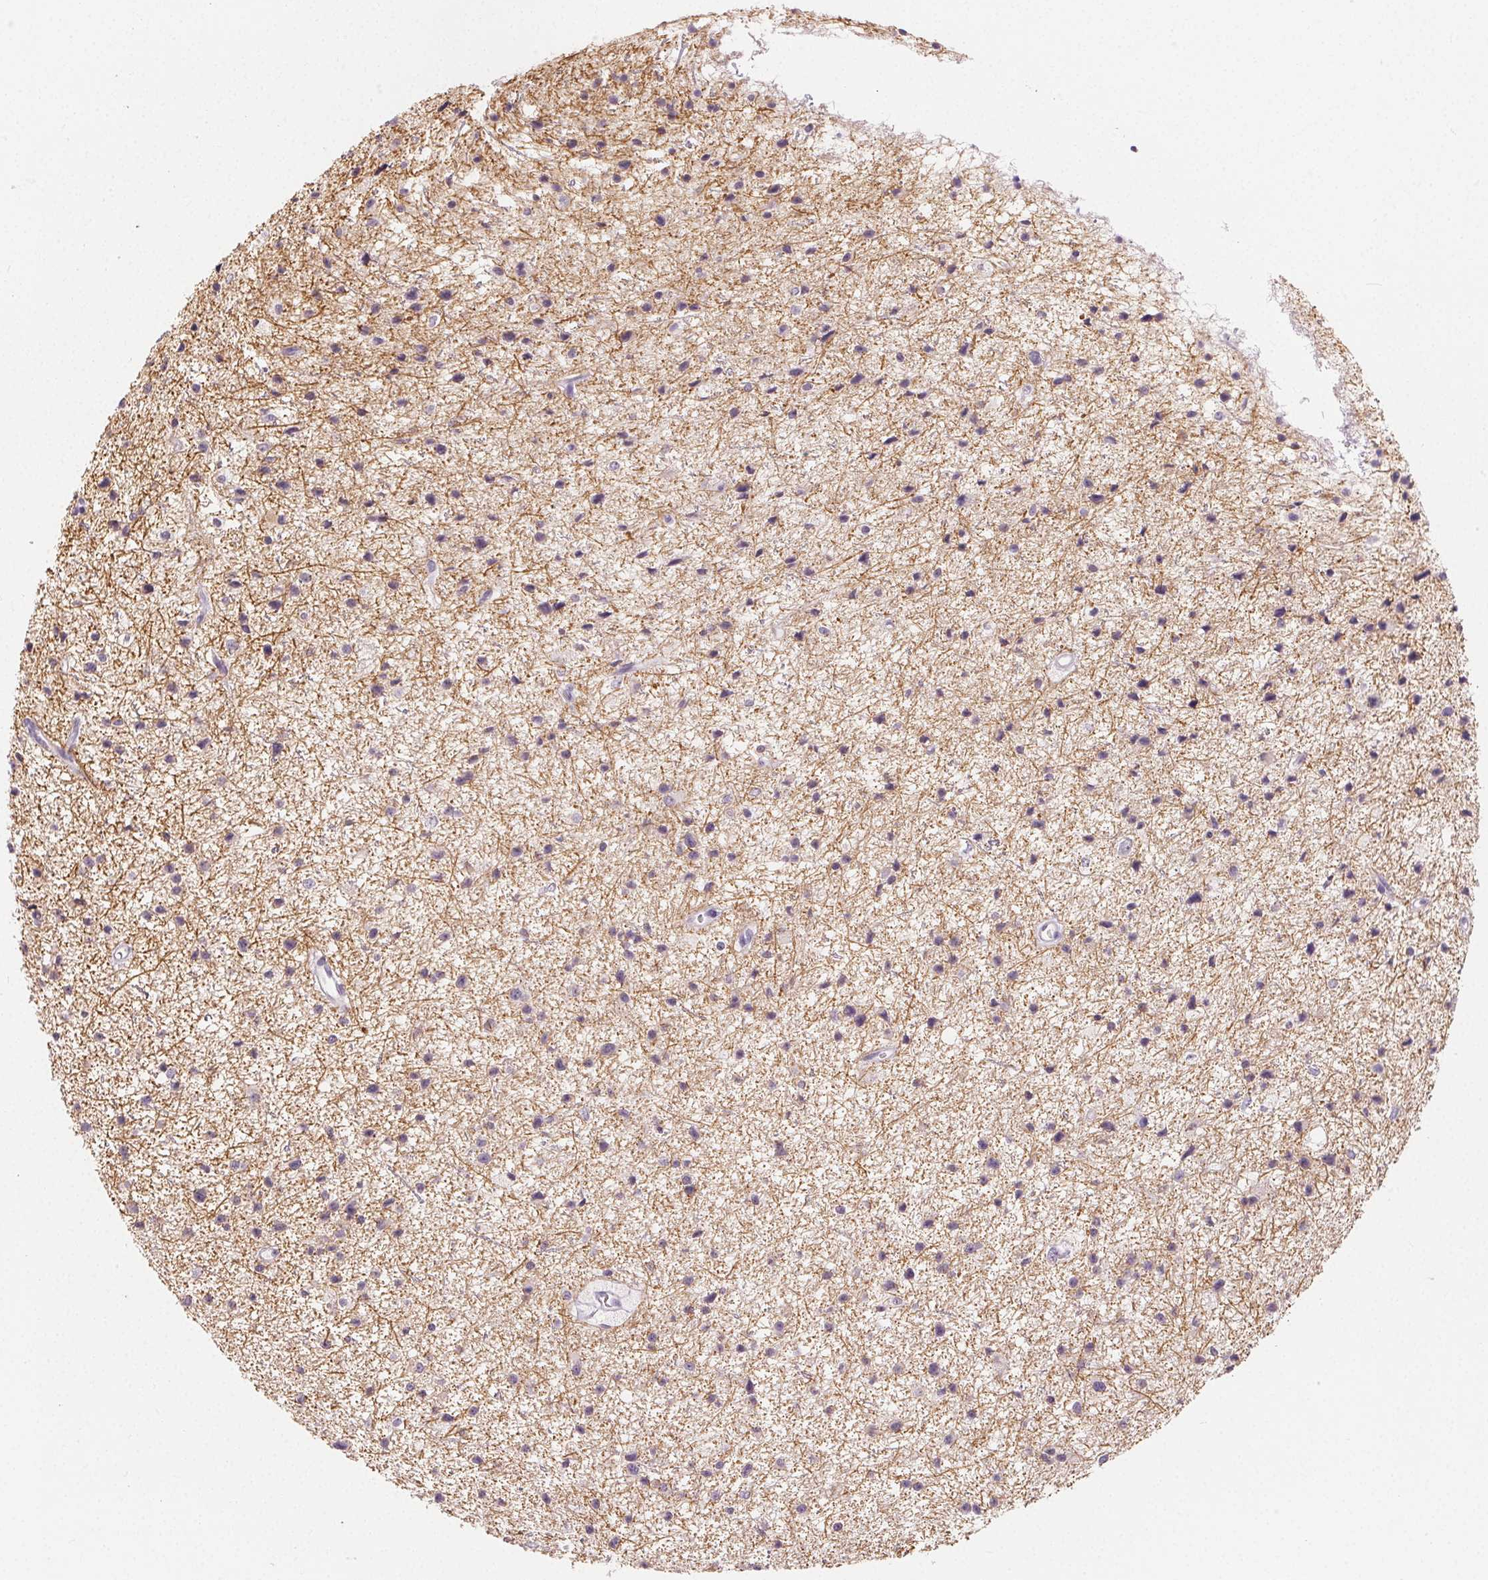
{"staining": {"intensity": "weak", "quantity": "<25%", "location": "cytoplasmic/membranous"}, "tissue": "glioma", "cell_type": "Tumor cells", "image_type": "cancer", "snomed": [{"axis": "morphology", "description": "Glioma, malignant, Low grade"}, {"axis": "topography", "description": "Brain"}], "caption": "Immunohistochemical staining of human malignant glioma (low-grade) exhibits no significant staining in tumor cells.", "gene": "SFTPD", "patient": {"sex": "male", "age": 43}}